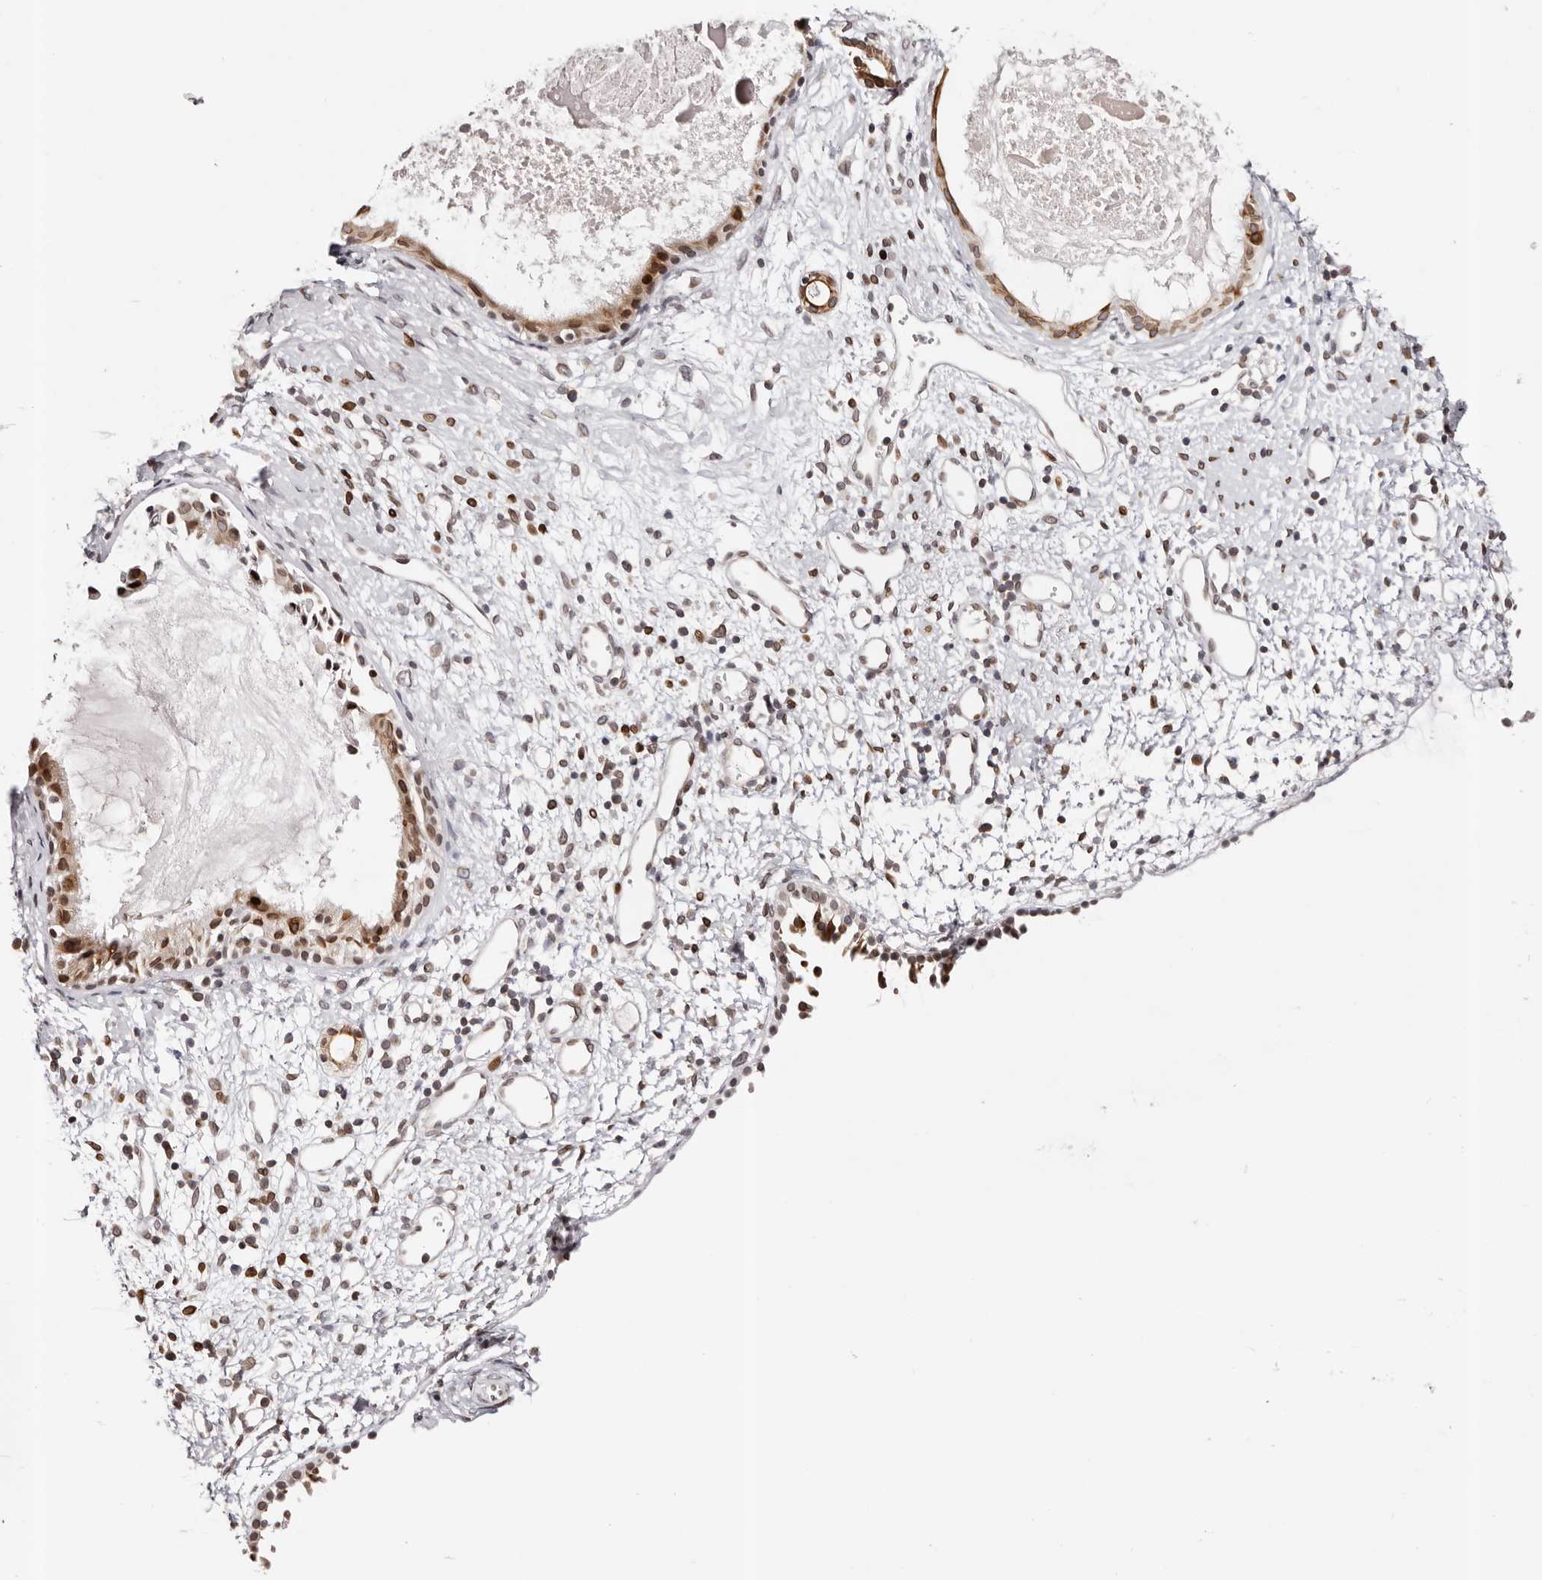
{"staining": {"intensity": "strong", "quantity": "25%-75%", "location": "cytoplasmic/membranous,nuclear"}, "tissue": "nasopharynx", "cell_type": "Respiratory epithelial cells", "image_type": "normal", "snomed": [{"axis": "morphology", "description": "Normal tissue, NOS"}, {"axis": "topography", "description": "Nasopharynx"}], "caption": "Protein expression analysis of unremarkable nasopharynx displays strong cytoplasmic/membranous,nuclear expression in about 25%-75% of respiratory epithelial cells. (DAB (3,3'-diaminobenzidine) = brown stain, brightfield microscopy at high magnification).", "gene": "NUP153", "patient": {"sex": "male", "age": 22}}